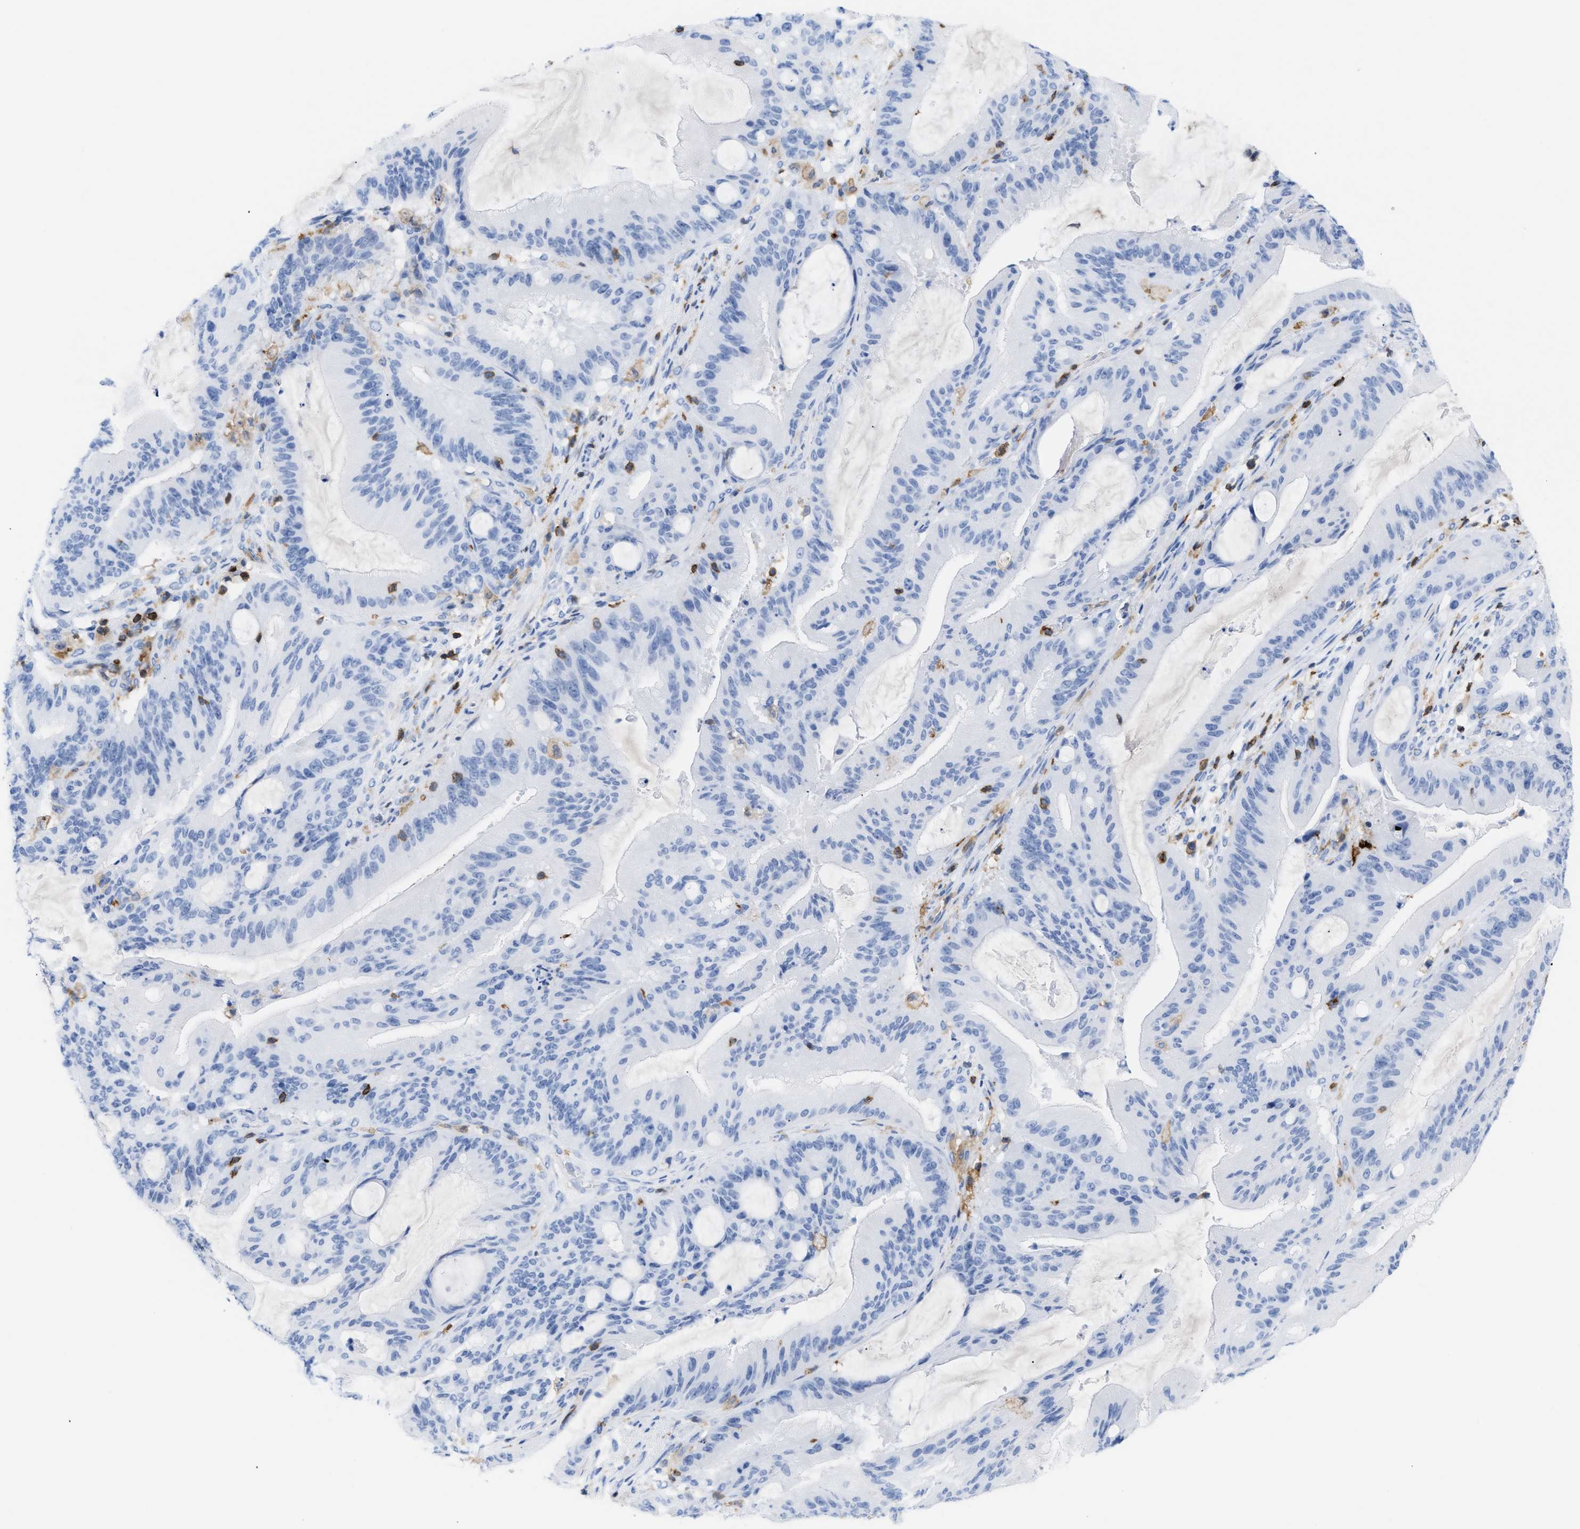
{"staining": {"intensity": "negative", "quantity": "none", "location": "none"}, "tissue": "liver cancer", "cell_type": "Tumor cells", "image_type": "cancer", "snomed": [{"axis": "morphology", "description": "Normal tissue, NOS"}, {"axis": "morphology", "description": "Cholangiocarcinoma"}, {"axis": "topography", "description": "Liver"}, {"axis": "topography", "description": "Peripheral nerve tissue"}], "caption": "Immunohistochemistry (IHC) photomicrograph of human liver cholangiocarcinoma stained for a protein (brown), which exhibits no staining in tumor cells.", "gene": "LCP1", "patient": {"sex": "female", "age": 73}}